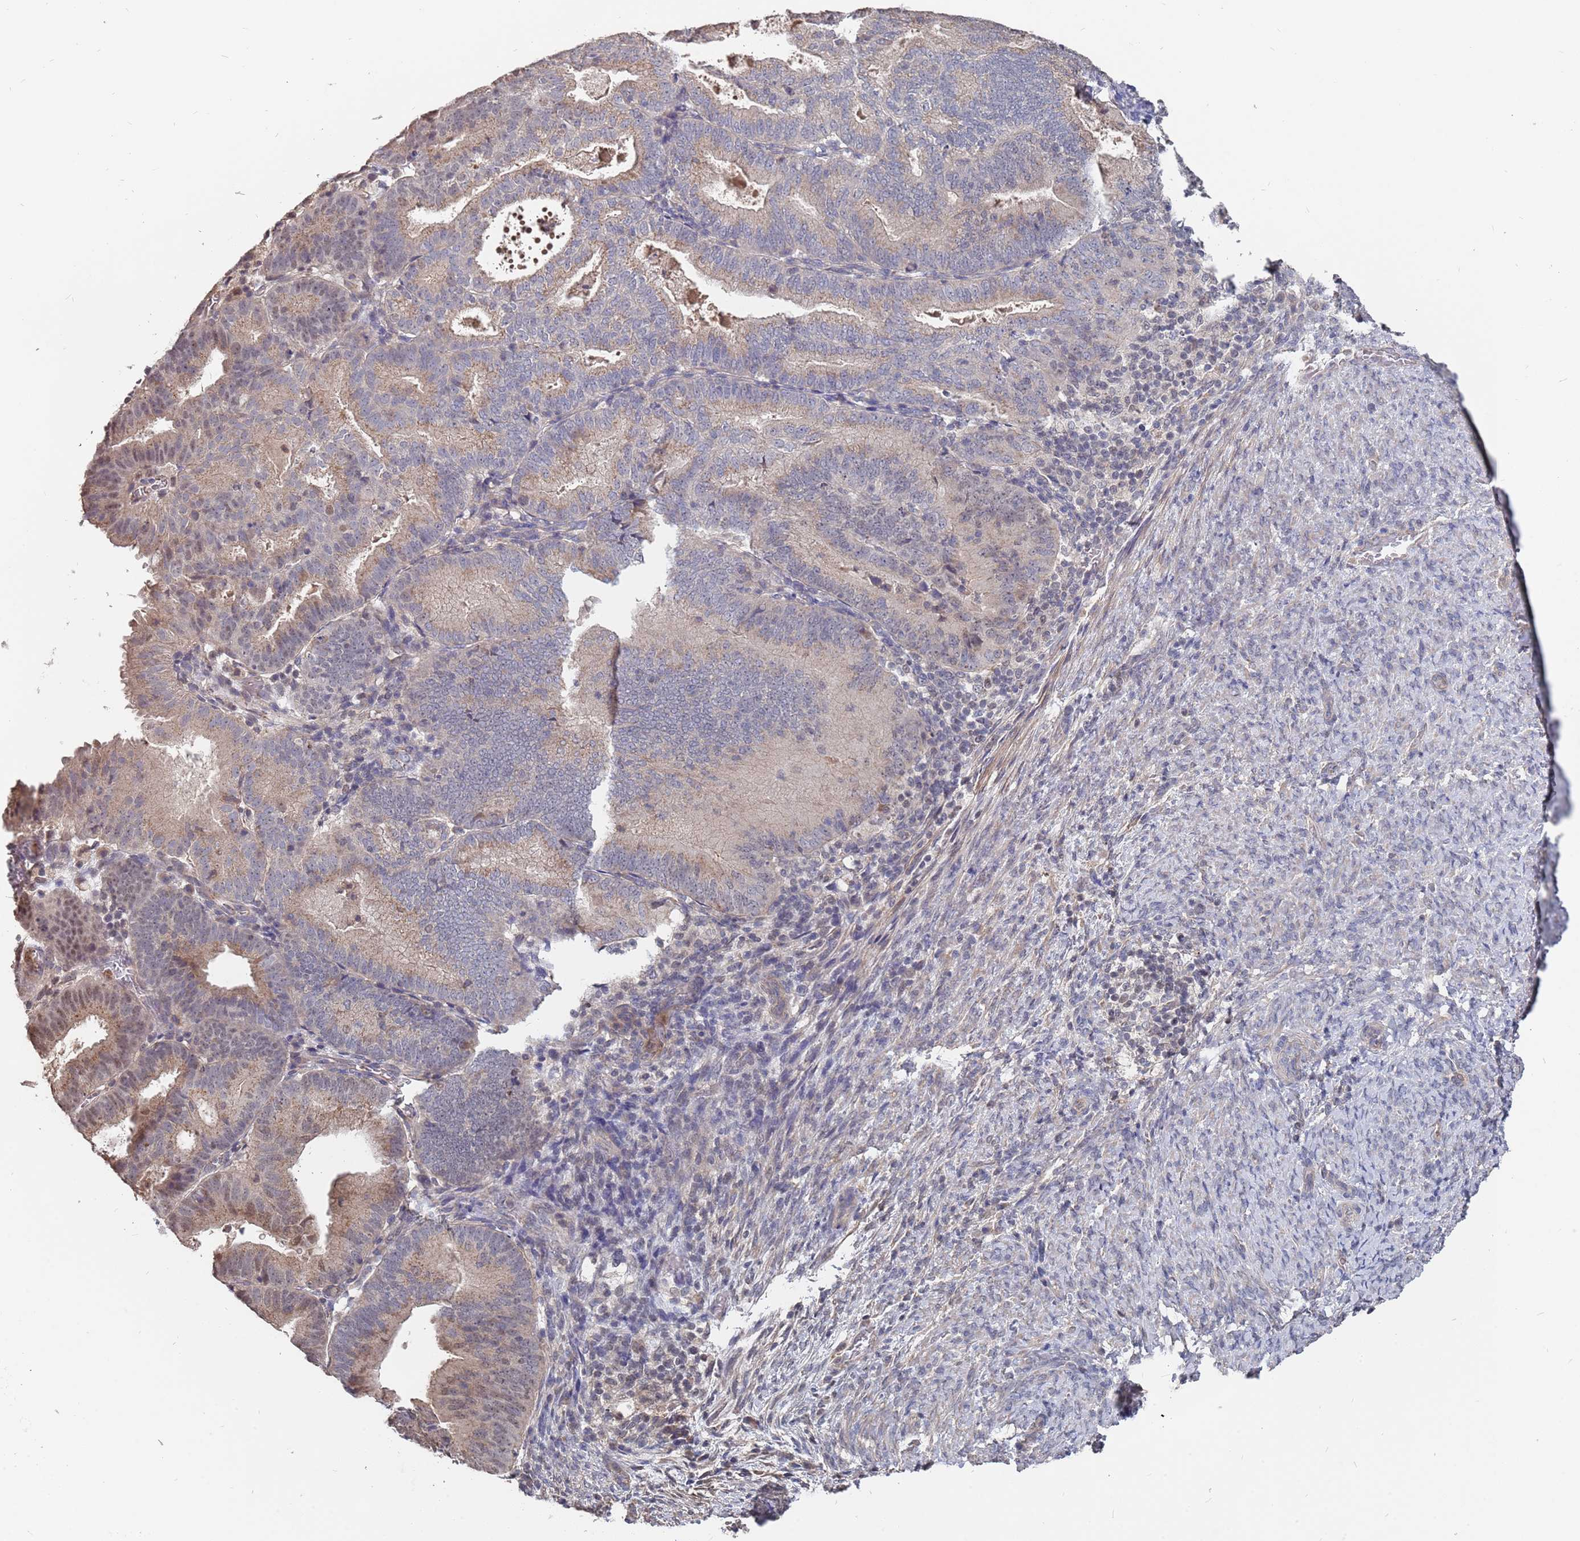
{"staining": {"intensity": "weak", "quantity": "<25%", "location": "cytoplasmic/membranous"}, "tissue": "endometrial cancer", "cell_type": "Tumor cells", "image_type": "cancer", "snomed": [{"axis": "morphology", "description": "Adenocarcinoma, NOS"}, {"axis": "topography", "description": "Endometrium"}], "caption": "Immunohistochemical staining of endometrial cancer (adenocarcinoma) reveals no significant staining in tumor cells.", "gene": "TCEANC2", "patient": {"sex": "female", "age": 70}}